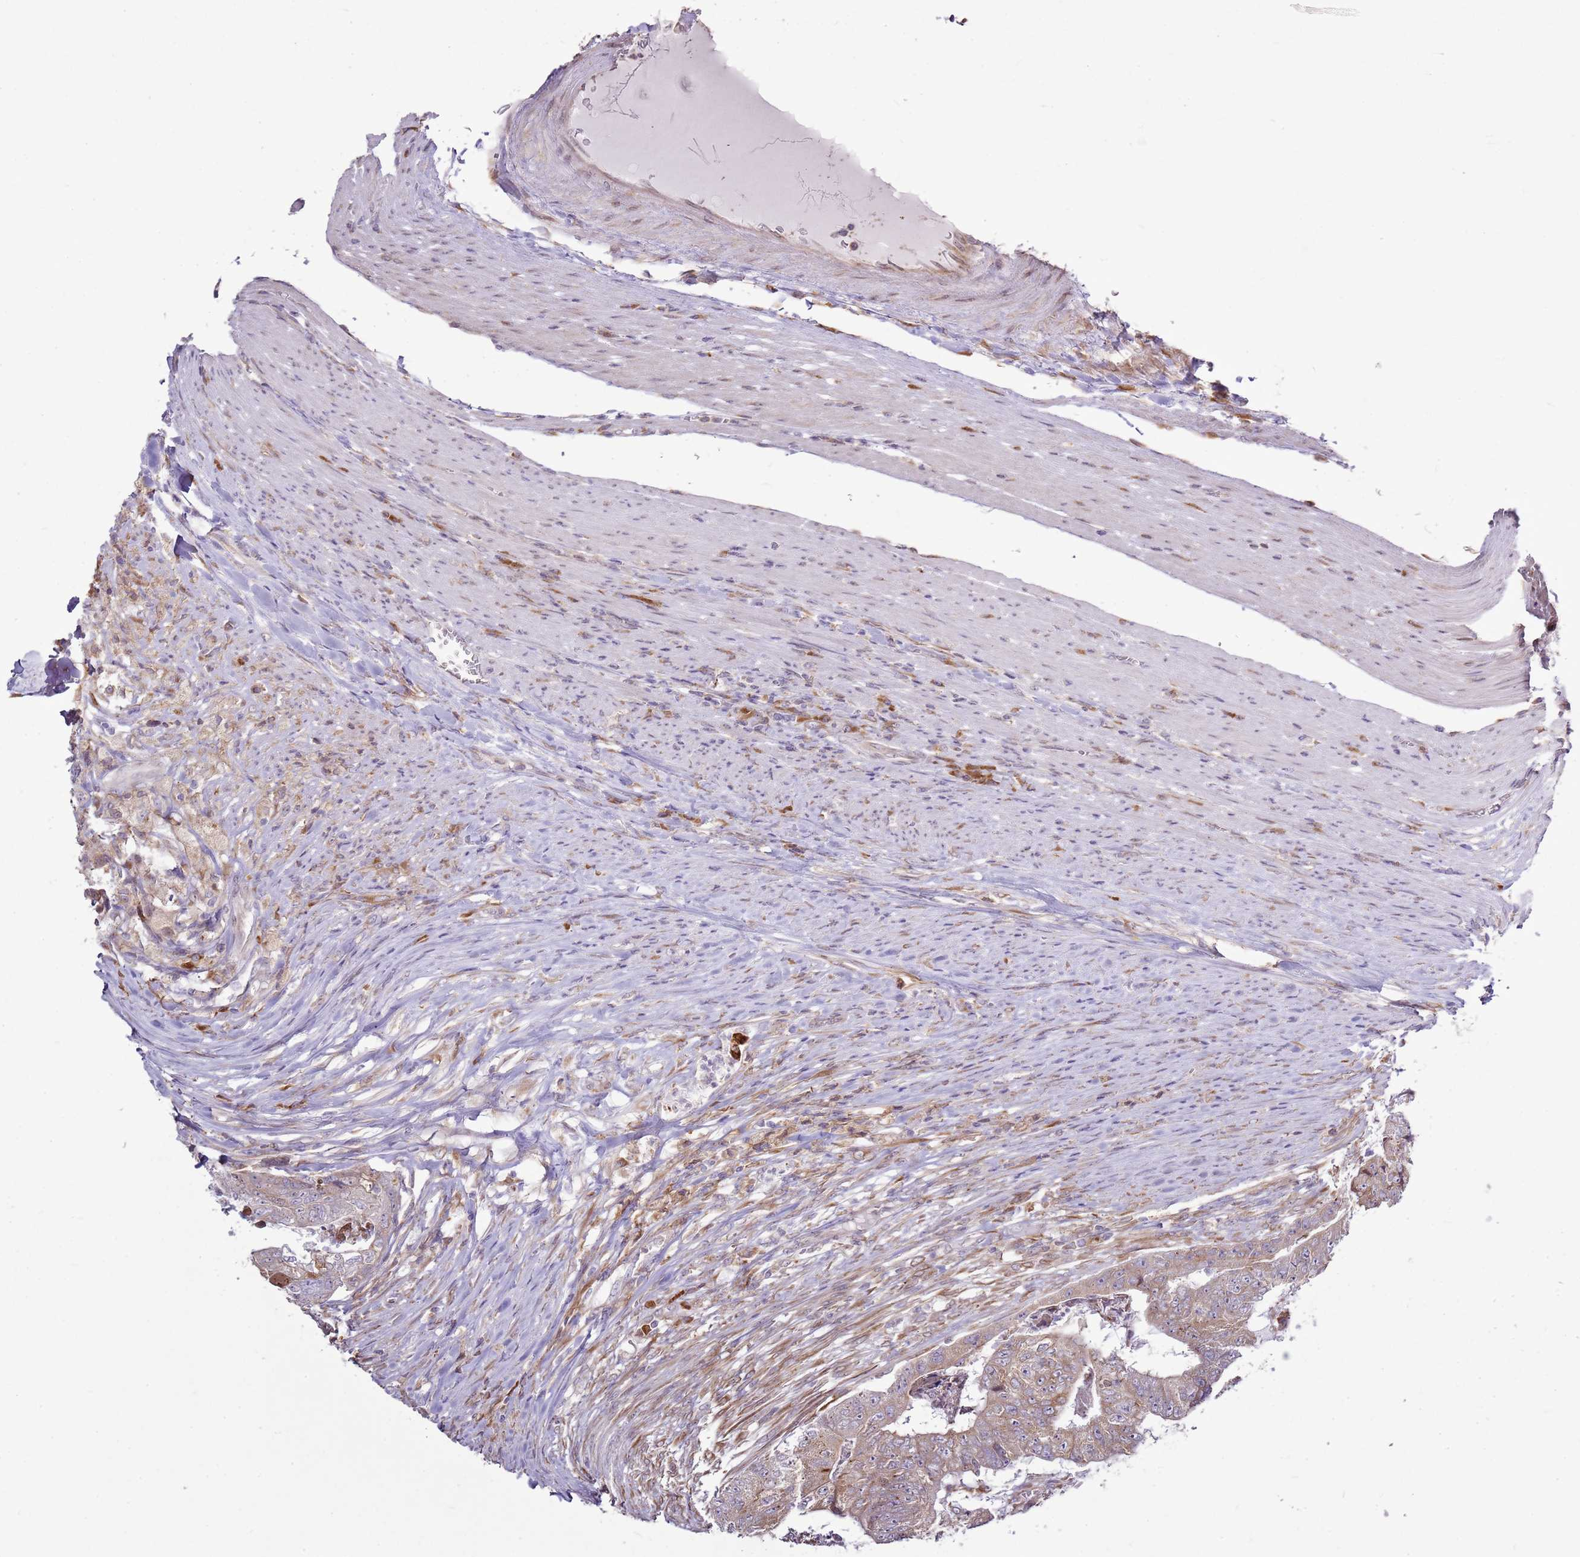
{"staining": {"intensity": "weak", "quantity": "25%-75%", "location": "cytoplasmic/membranous"}, "tissue": "colorectal cancer", "cell_type": "Tumor cells", "image_type": "cancer", "snomed": [{"axis": "morphology", "description": "Adenocarcinoma, NOS"}, {"axis": "topography", "description": "Colon"}], "caption": "Immunohistochemistry (IHC) (DAB) staining of human adenocarcinoma (colorectal) exhibits weak cytoplasmic/membranous protein positivity in approximately 25%-75% of tumor cells.", "gene": "TMED10", "patient": {"sex": "female", "age": 67}}